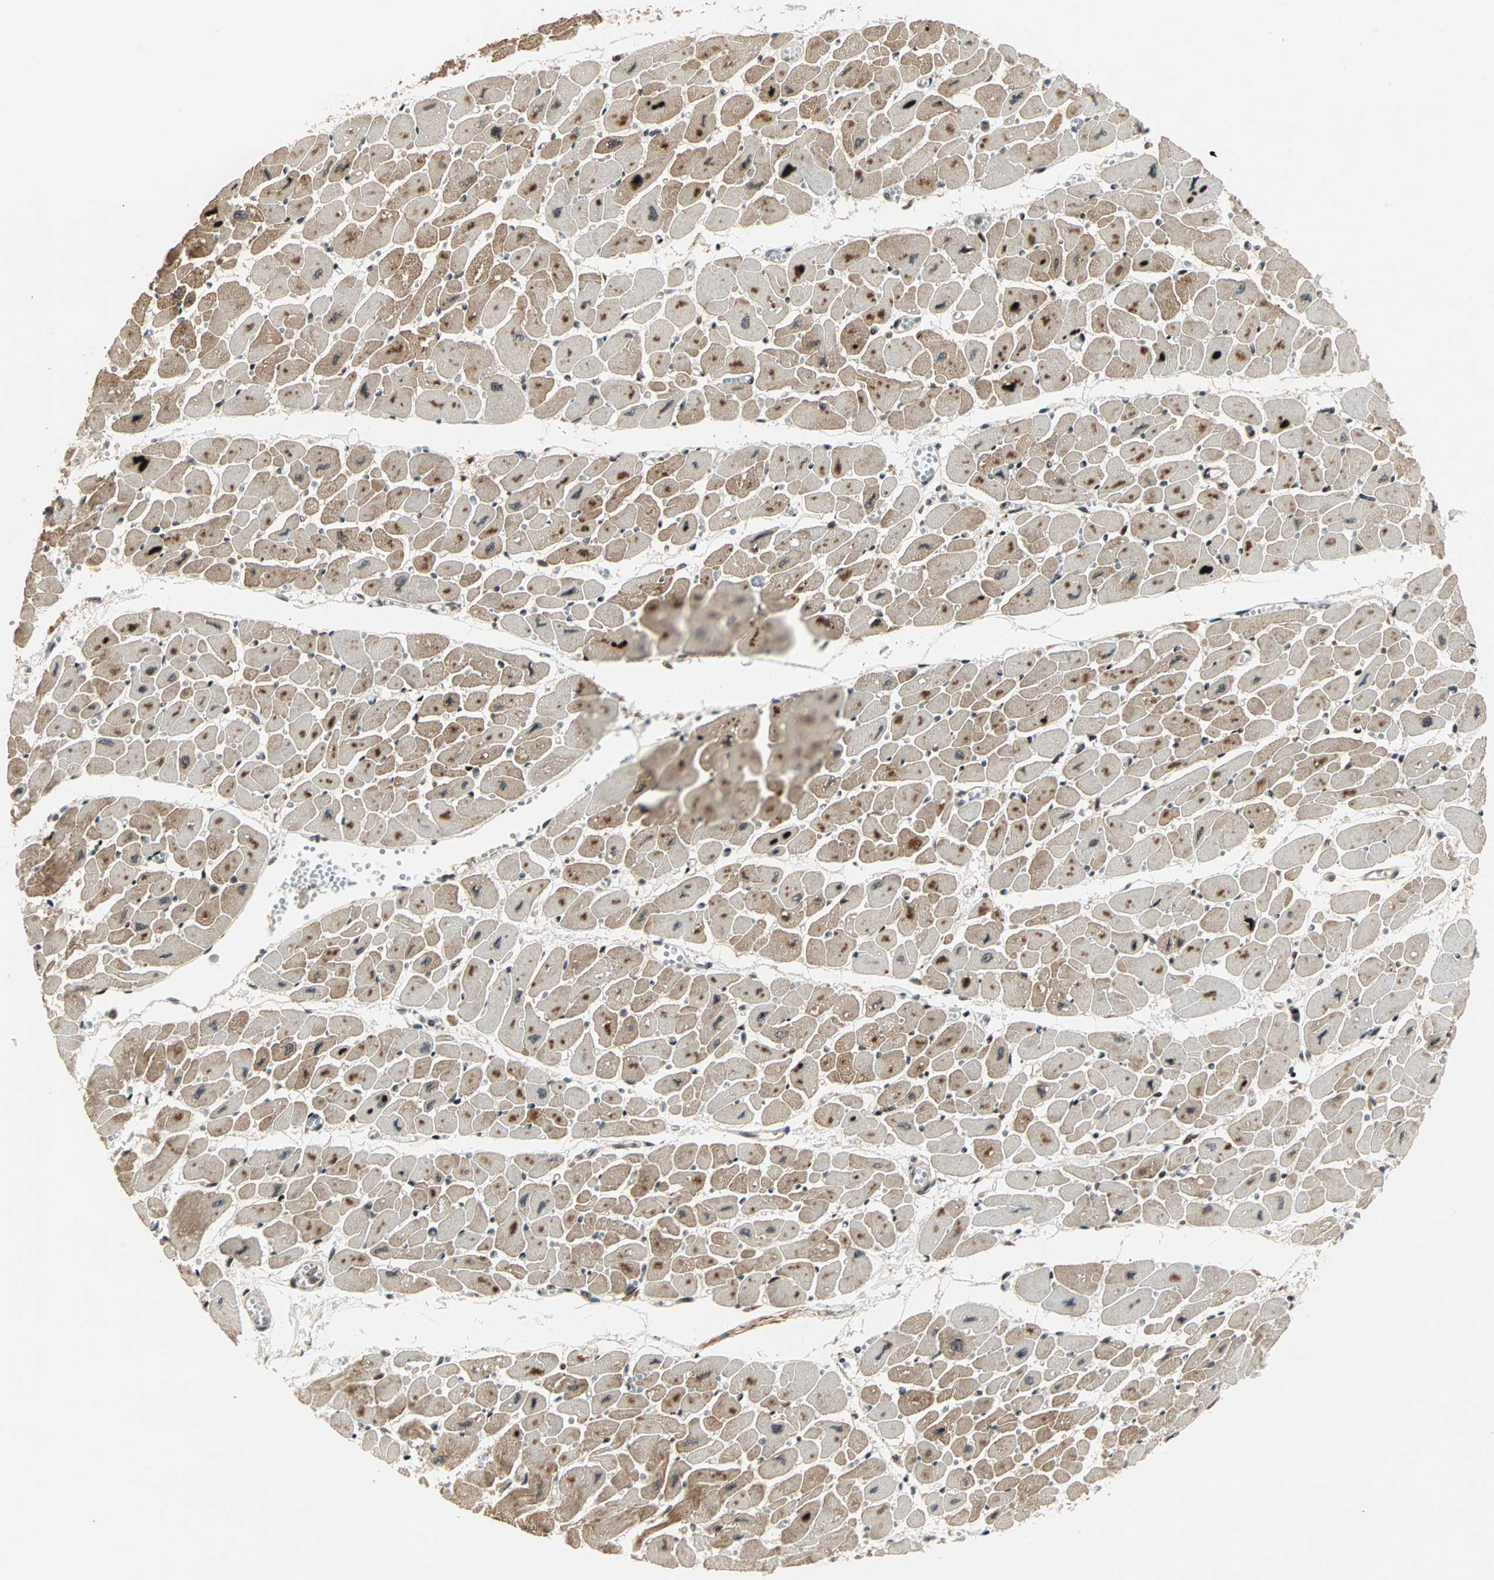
{"staining": {"intensity": "moderate", "quantity": ">75%", "location": "cytoplasmic/membranous,nuclear"}, "tissue": "heart muscle", "cell_type": "Cardiomyocytes", "image_type": "normal", "snomed": [{"axis": "morphology", "description": "Normal tissue, NOS"}, {"axis": "topography", "description": "Heart"}], "caption": "Moderate cytoplasmic/membranous,nuclear protein expression is present in approximately >75% of cardiomyocytes in heart muscle. Immunohistochemistry (ihc) stains the protein in brown and the nuclei are stained blue.", "gene": "ZBED9", "patient": {"sex": "female", "age": 54}}